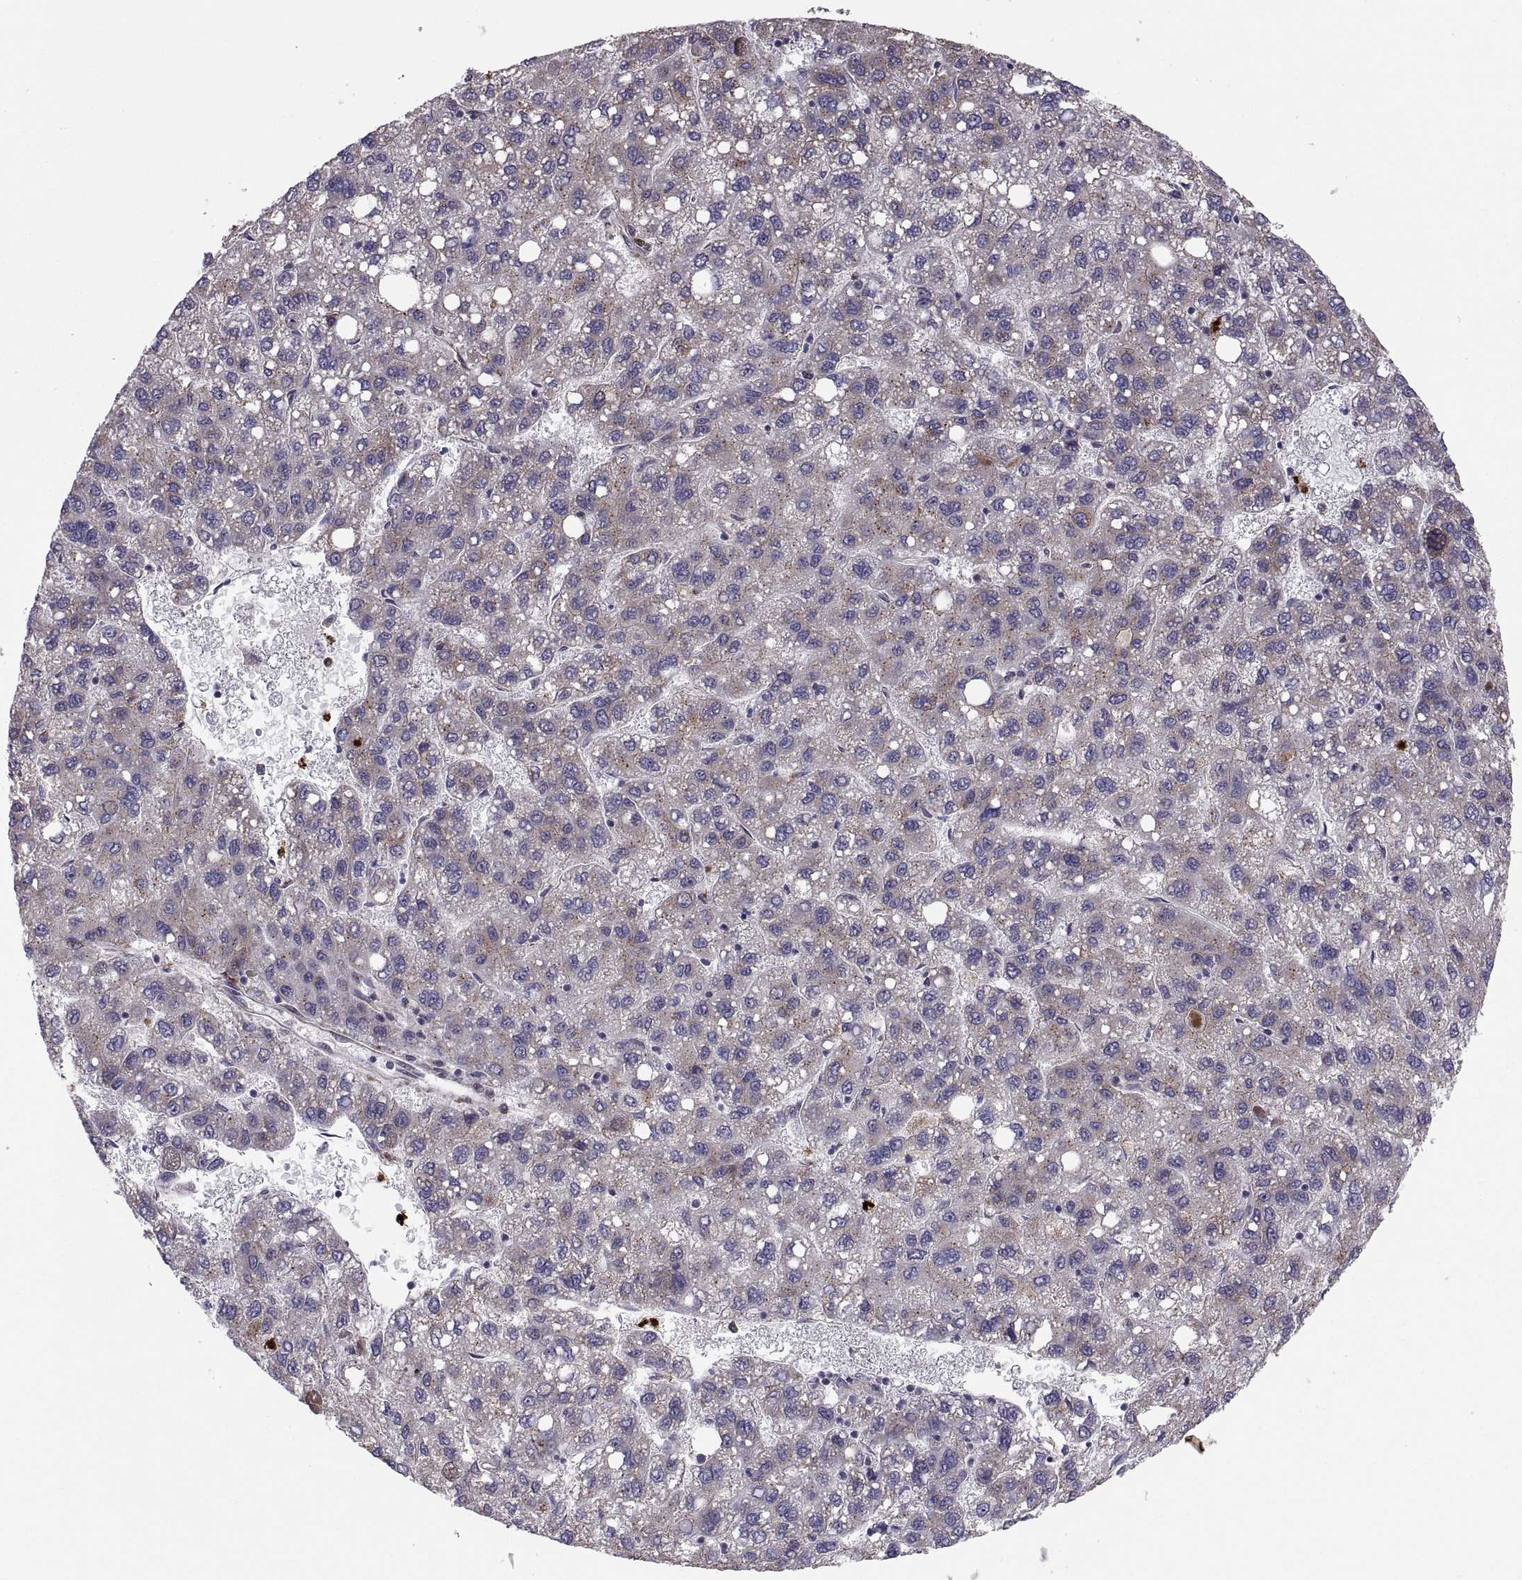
{"staining": {"intensity": "weak", "quantity": "25%-75%", "location": "cytoplasmic/membranous"}, "tissue": "liver cancer", "cell_type": "Tumor cells", "image_type": "cancer", "snomed": [{"axis": "morphology", "description": "Carcinoma, Hepatocellular, NOS"}, {"axis": "topography", "description": "Liver"}], "caption": "There is low levels of weak cytoplasmic/membranous staining in tumor cells of liver cancer, as demonstrated by immunohistochemical staining (brown color).", "gene": "TESC", "patient": {"sex": "female", "age": 82}}